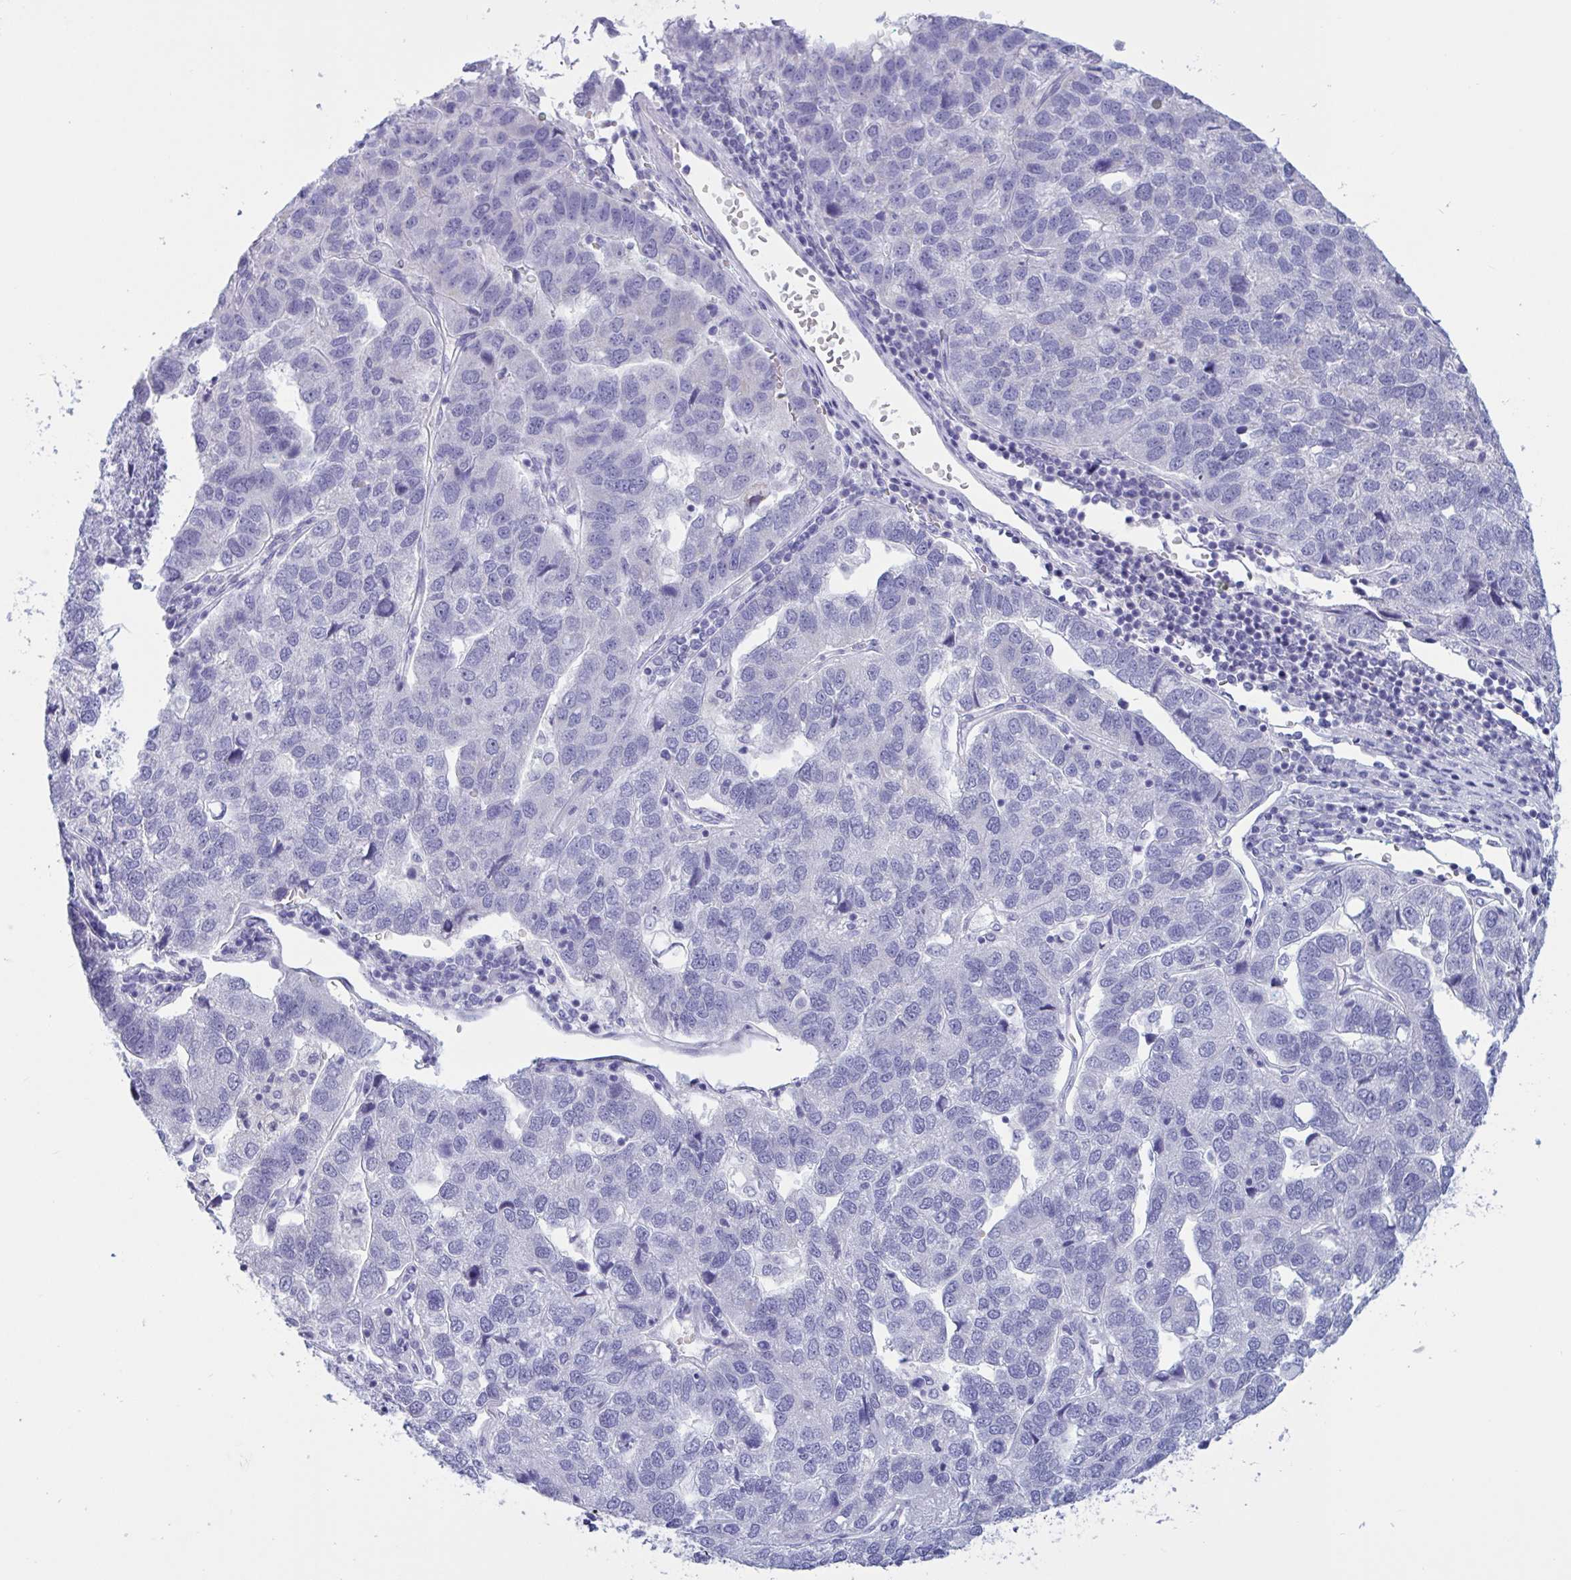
{"staining": {"intensity": "negative", "quantity": "none", "location": "none"}, "tissue": "pancreatic cancer", "cell_type": "Tumor cells", "image_type": "cancer", "snomed": [{"axis": "morphology", "description": "Adenocarcinoma, NOS"}, {"axis": "topography", "description": "Pancreas"}], "caption": "Adenocarcinoma (pancreatic) stained for a protein using immunohistochemistry exhibits no staining tumor cells.", "gene": "OXLD1", "patient": {"sex": "female", "age": 61}}